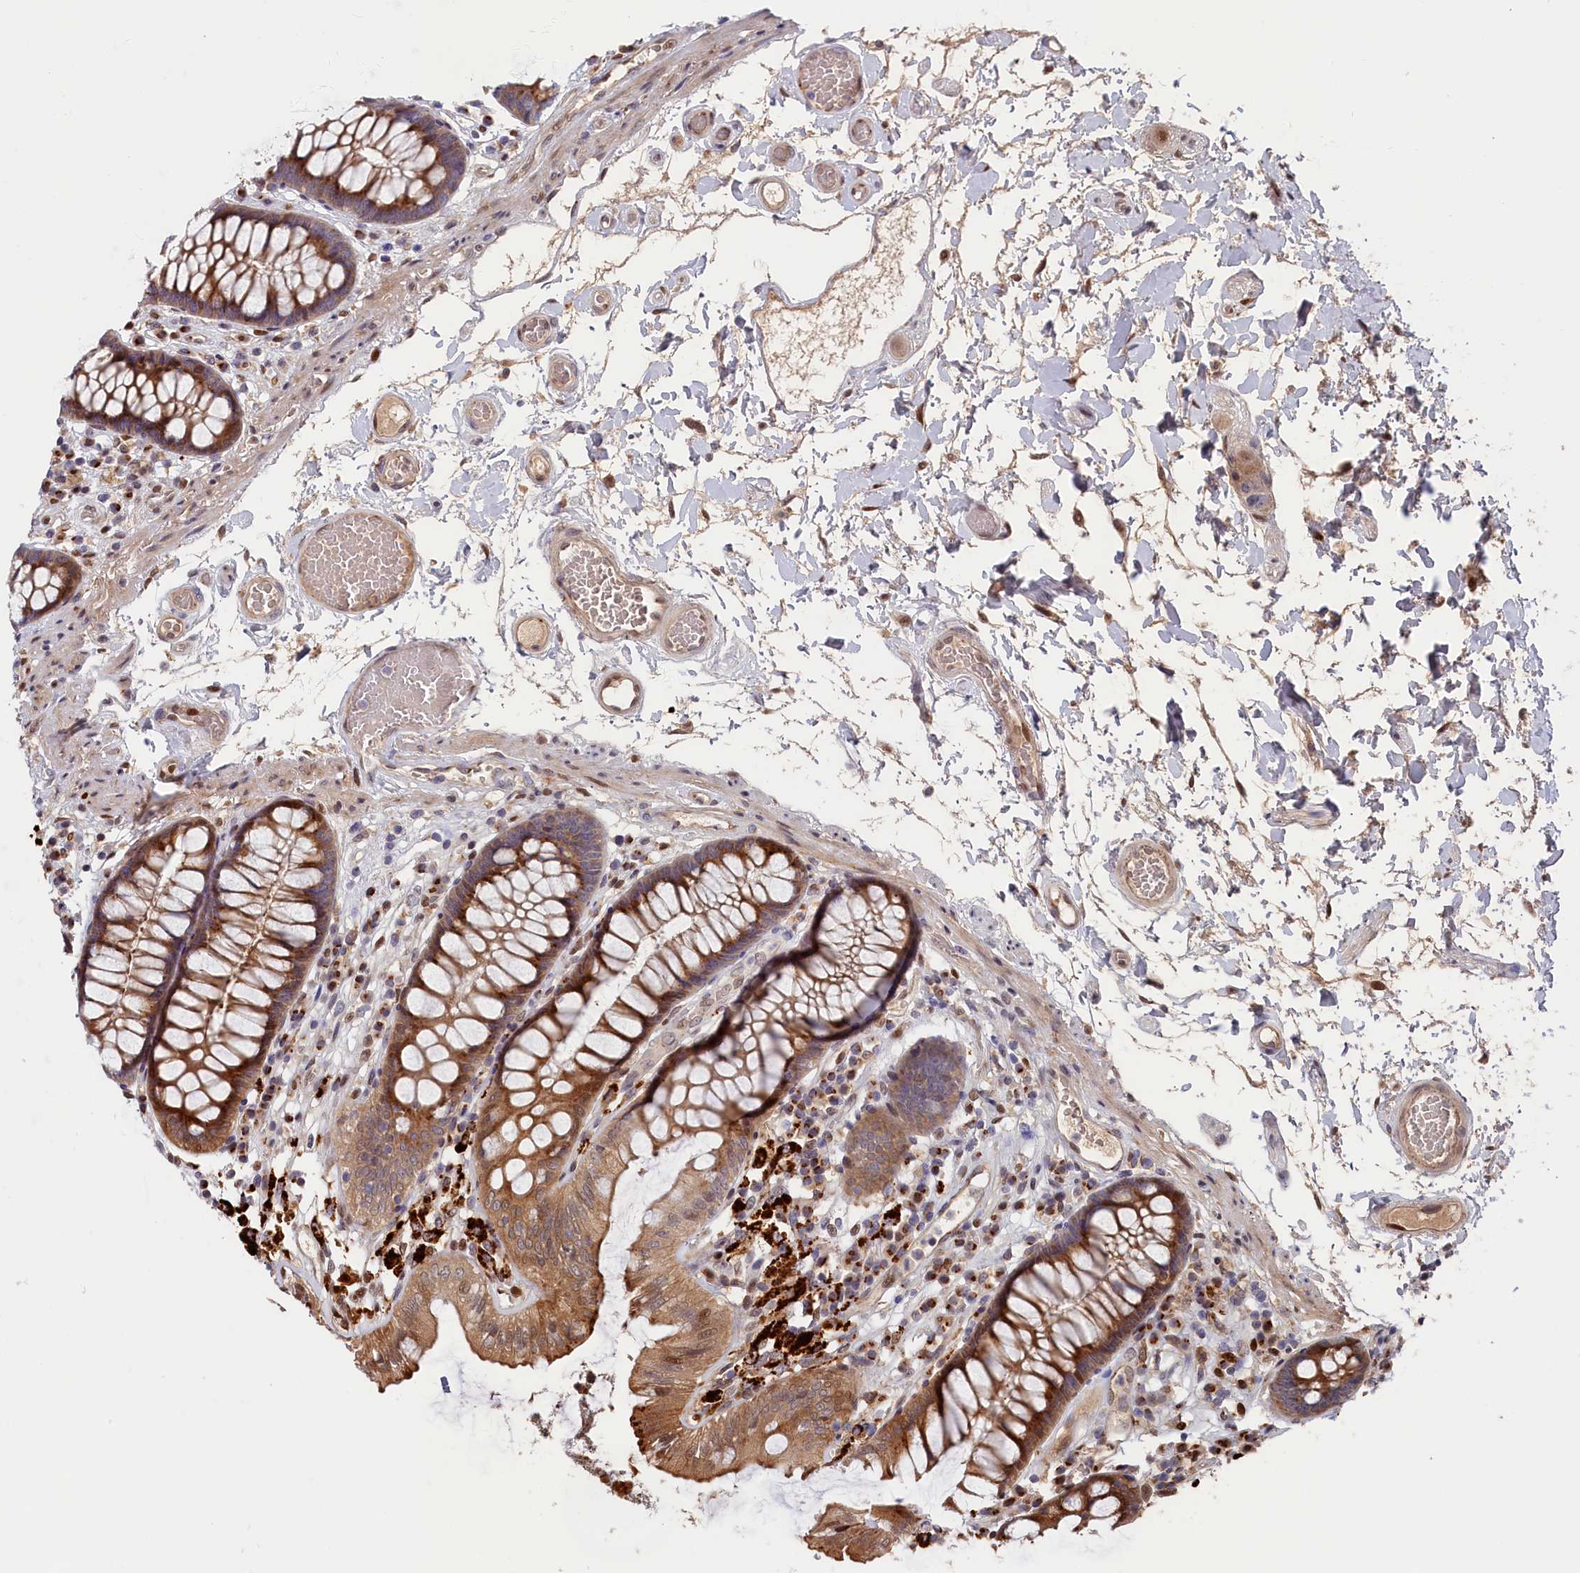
{"staining": {"intensity": "moderate", "quantity": "25%-75%", "location": "cytoplasmic/membranous,nuclear"}, "tissue": "colon", "cell_type": "Endothelial cells", "image_type": "normal", "snomed": [{"axis": "morphology", "description": "Normal tissue, NOS"}, {"axis": "topography", "description": "Colon"}], "caption": "Endothelial cells reveal medium levels of moderate cytoplasmic/membranous,nuclear positivity in about 25%-75% of cells in benign human colon.", "gene": "CHST12", "patient": {"sex": "male", "age": 84}}